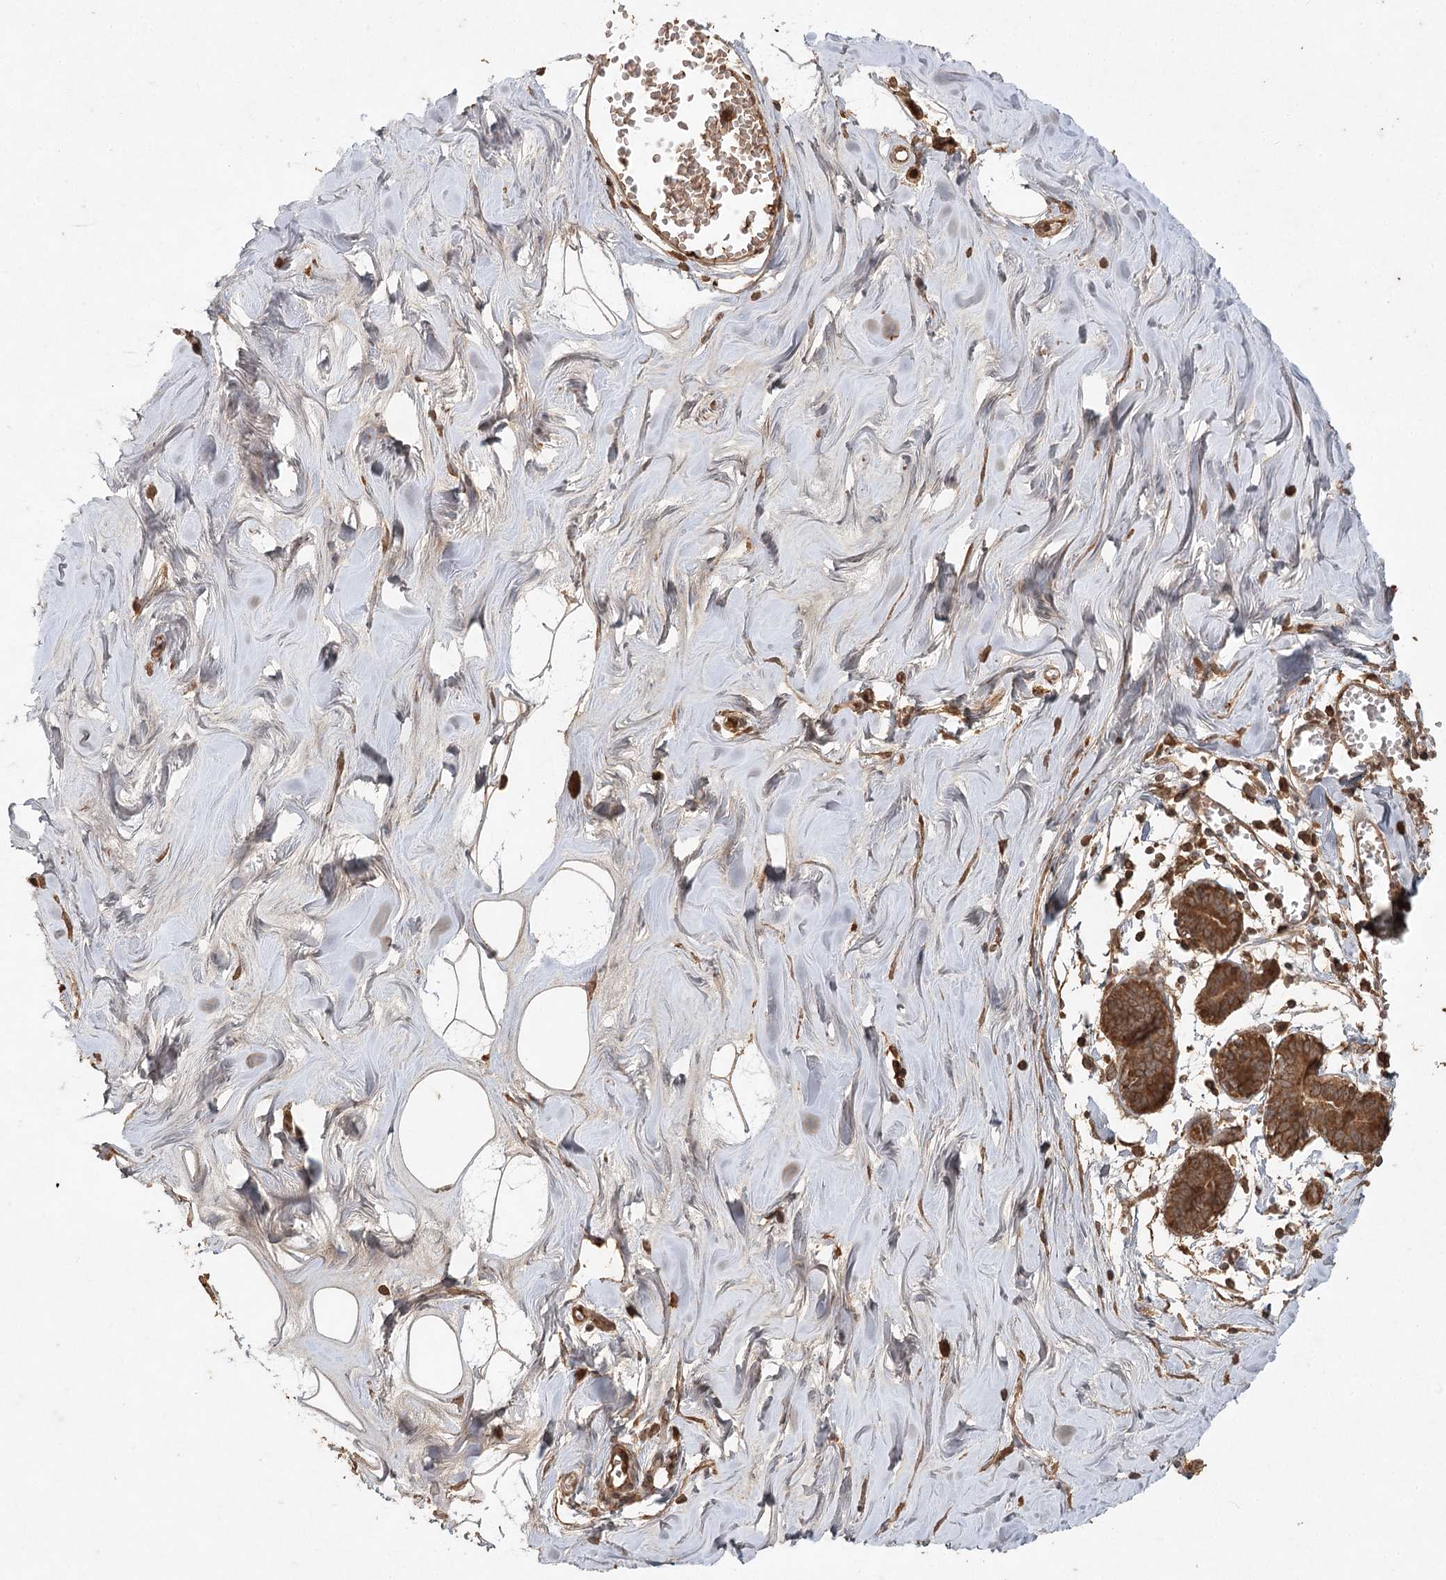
{"staining": {"intensity": "negative", "quantity": "none", "location": "none"}, "tissue": "breast", "cell_type": "Adipocytes", "image_type": "normal", "snomed": [{"axis": "morphology", "description": "Normal tissue, NOS"}, {"axis": "topography", "description": "Breast"}], "caption": "This is an immunohistochemistry (IHC) photomicrograph of benign human breast. There is no staining in adipocytes.", "gene": "ARL13A", "patient": {"sex": "female", "age": 27}}